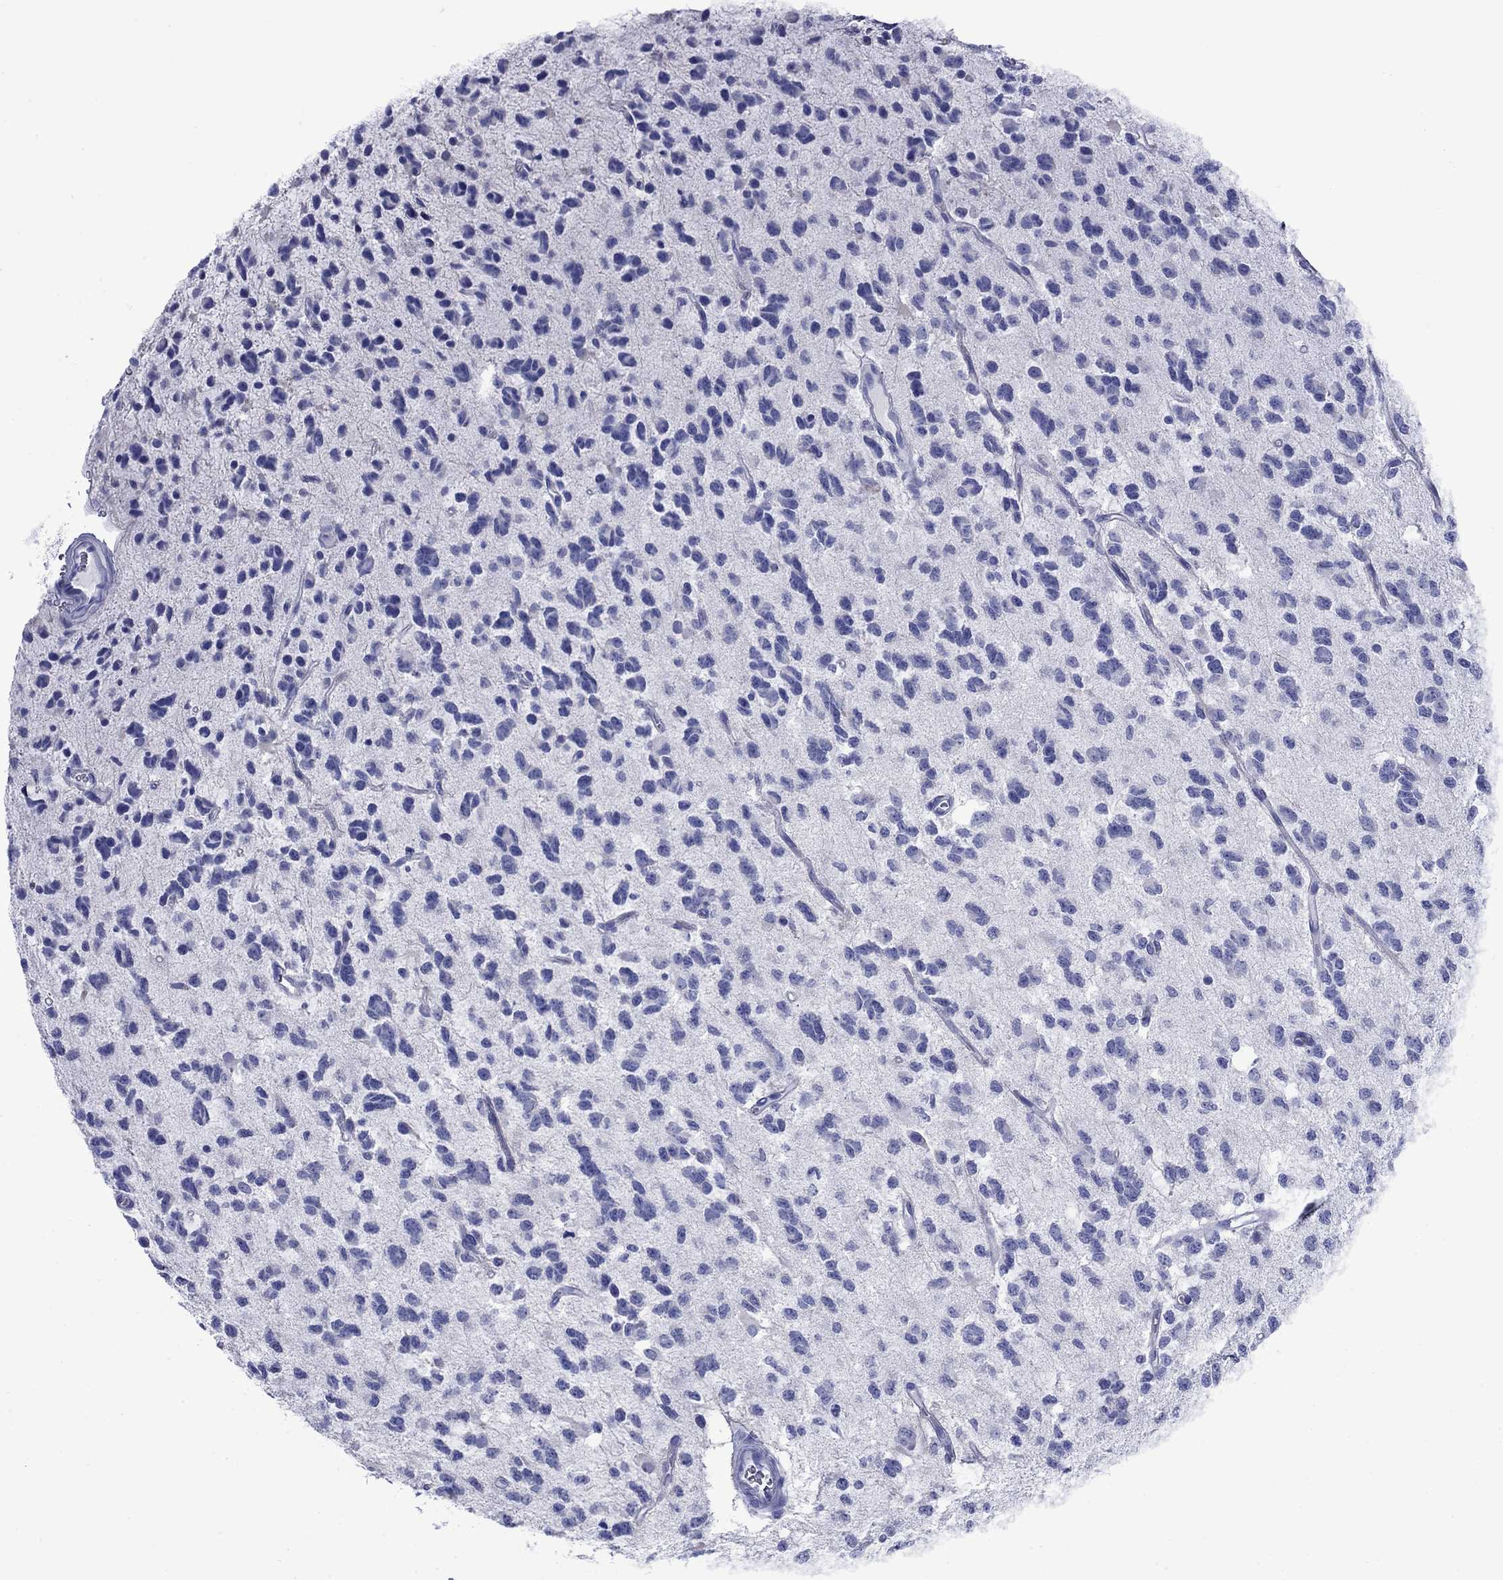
{"staining": {"intensity": "negative", "quantity": "none", "location": "none"}, "tissue": "glioma", "cell_type": "Tumor cells", "image_type": "cancer", "snomed": [{"axis": "morphology", "description": "Glioma, malignant, Low grade"}, {"axis": "topography", "description": "Brain"}], "caption": "IHC micrograph of malignant low-grade glioma stained for a protein (brown), which demonstrates no positivity in tumor cells.", "gene": "GIP", "patient": {"sex": "female", "age": 45}}